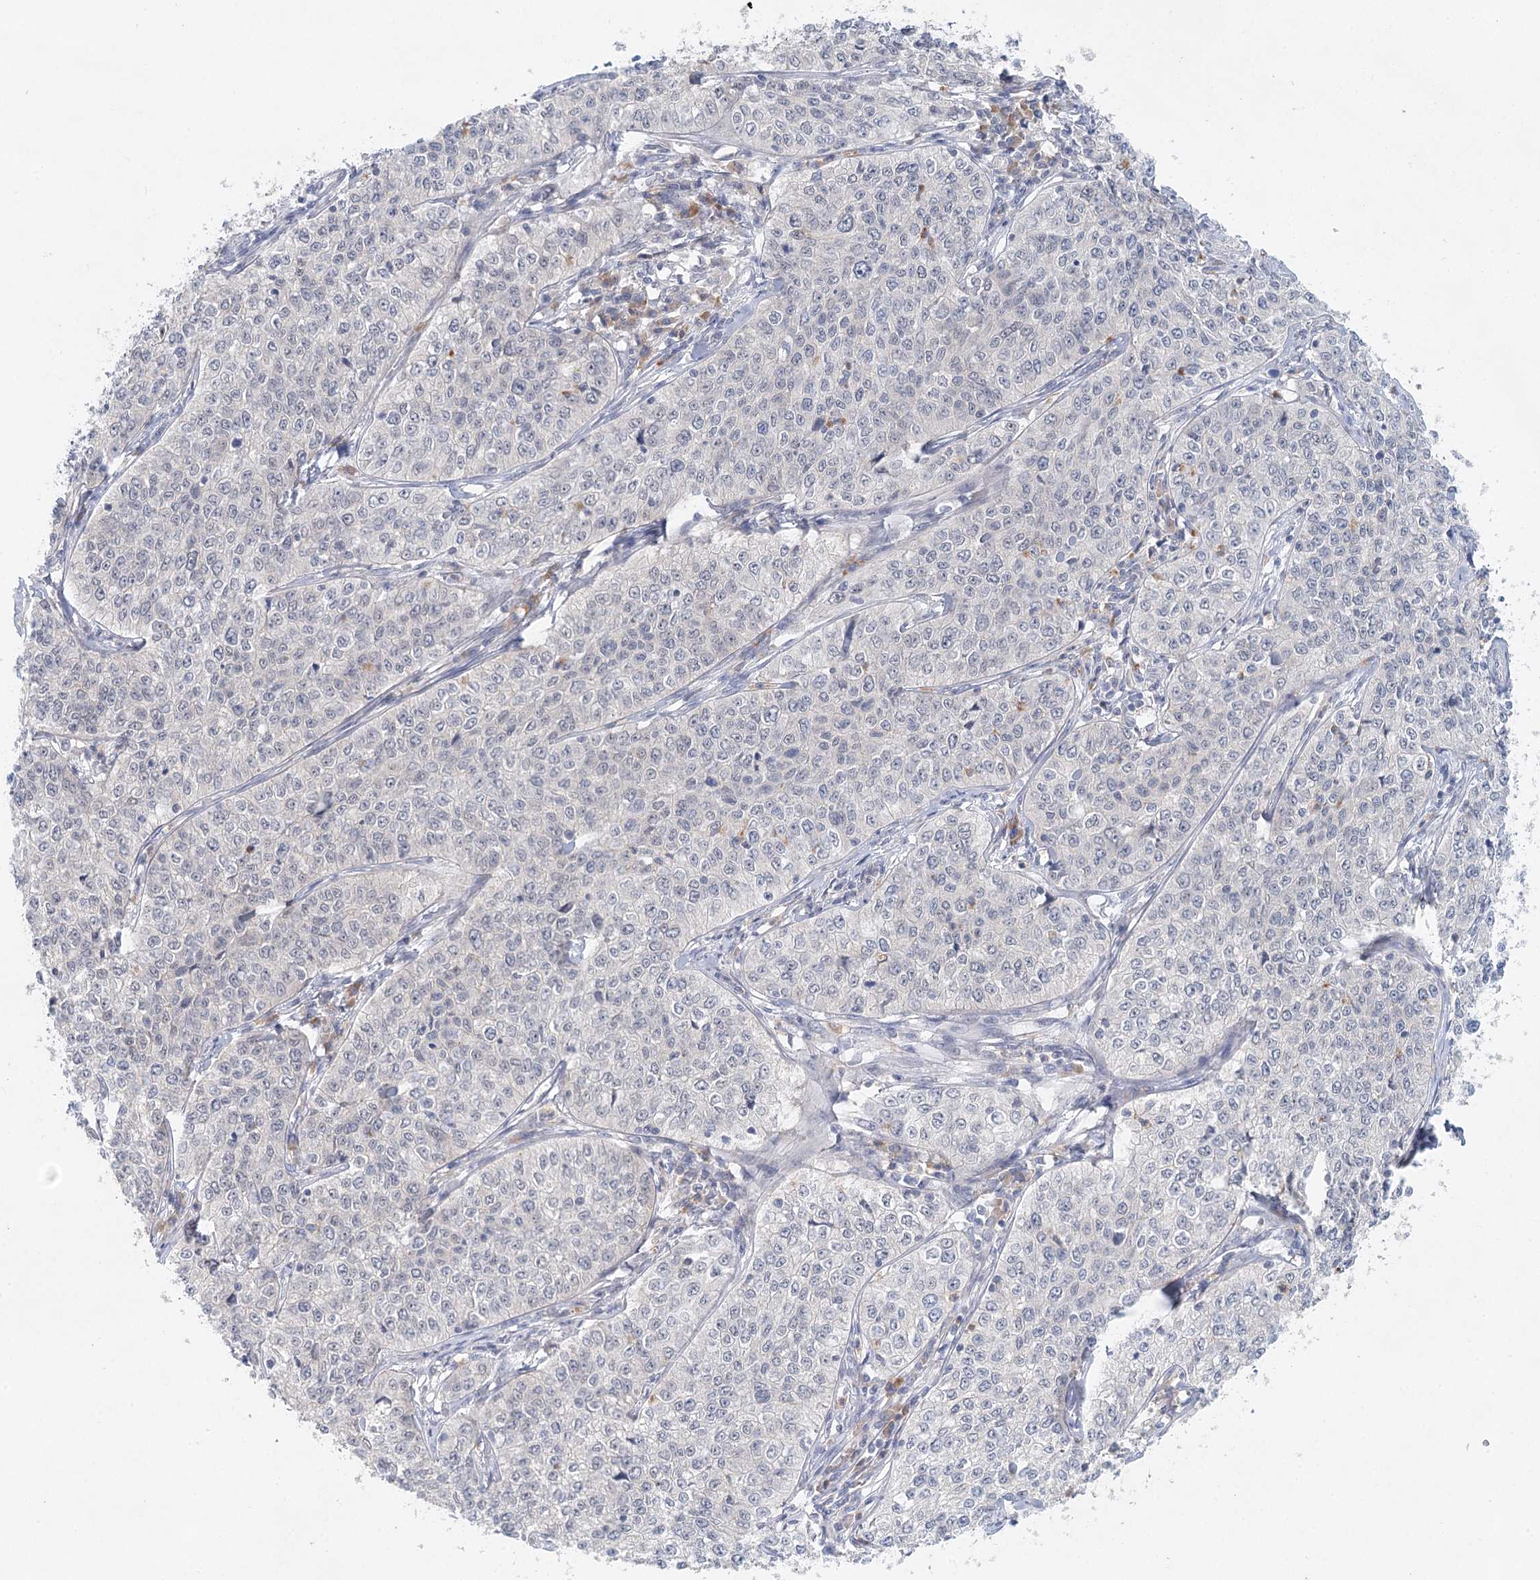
{"staining": {"intensity": "negative", "quantity": "none", "location": "none"}, "tissue": "cervical cancer", "cell_type": "Tumor cells", "image_type": "cancer", "snomed": [{"axis": "morphology", "description": "Squamous cell carcinoma, NOS"}, {"axis": "topography", "description": "Cervix"}], "caption": "The image displays no significant staining in tumor cells of squamous cell carcinoma (cervical).", "gene": "BLTP1", "patient": {"sex": "female", "age": 35}}